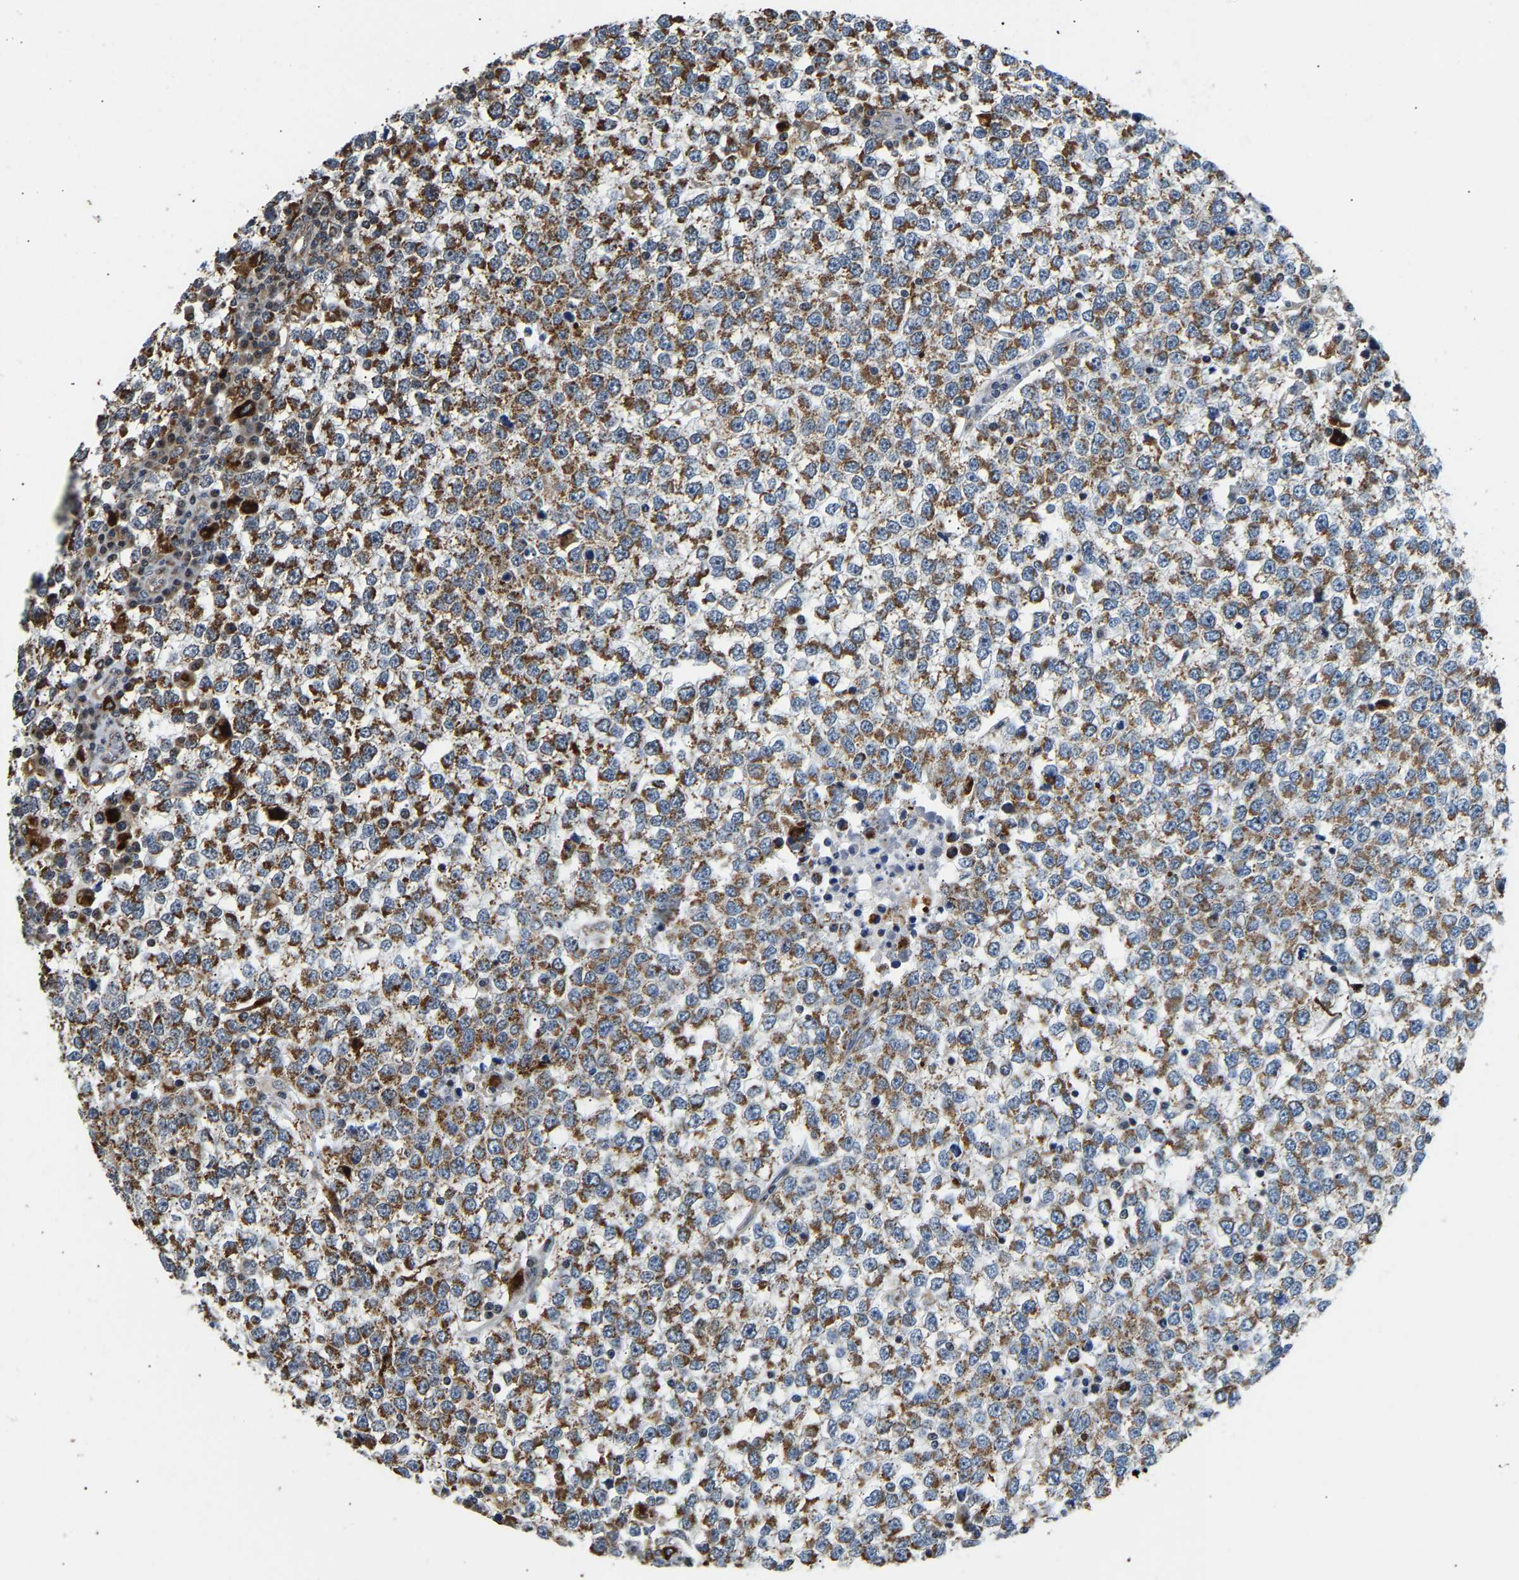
{"staining": {"intensity": "moderate", "quantity": ">75%", "location": "cytoplasmic/membranous"}, "tissue": "testis cancer", "cell_type": "Tumor cells", "image_type": "cancer", "snomed": [{"axis": "morphology", "description": "Seminoma, NOS"}, {"axis": "topography", "description": "Testis"}], "caption": "Immunohistochemical staining of human testis cancer (seminoma) displays medium levels of moderate cytoplasmic/membranous positivity in about >75% of tumor cells.", "gene": "GIMAP7", "patient": {"sex": "male", "age": 65}}